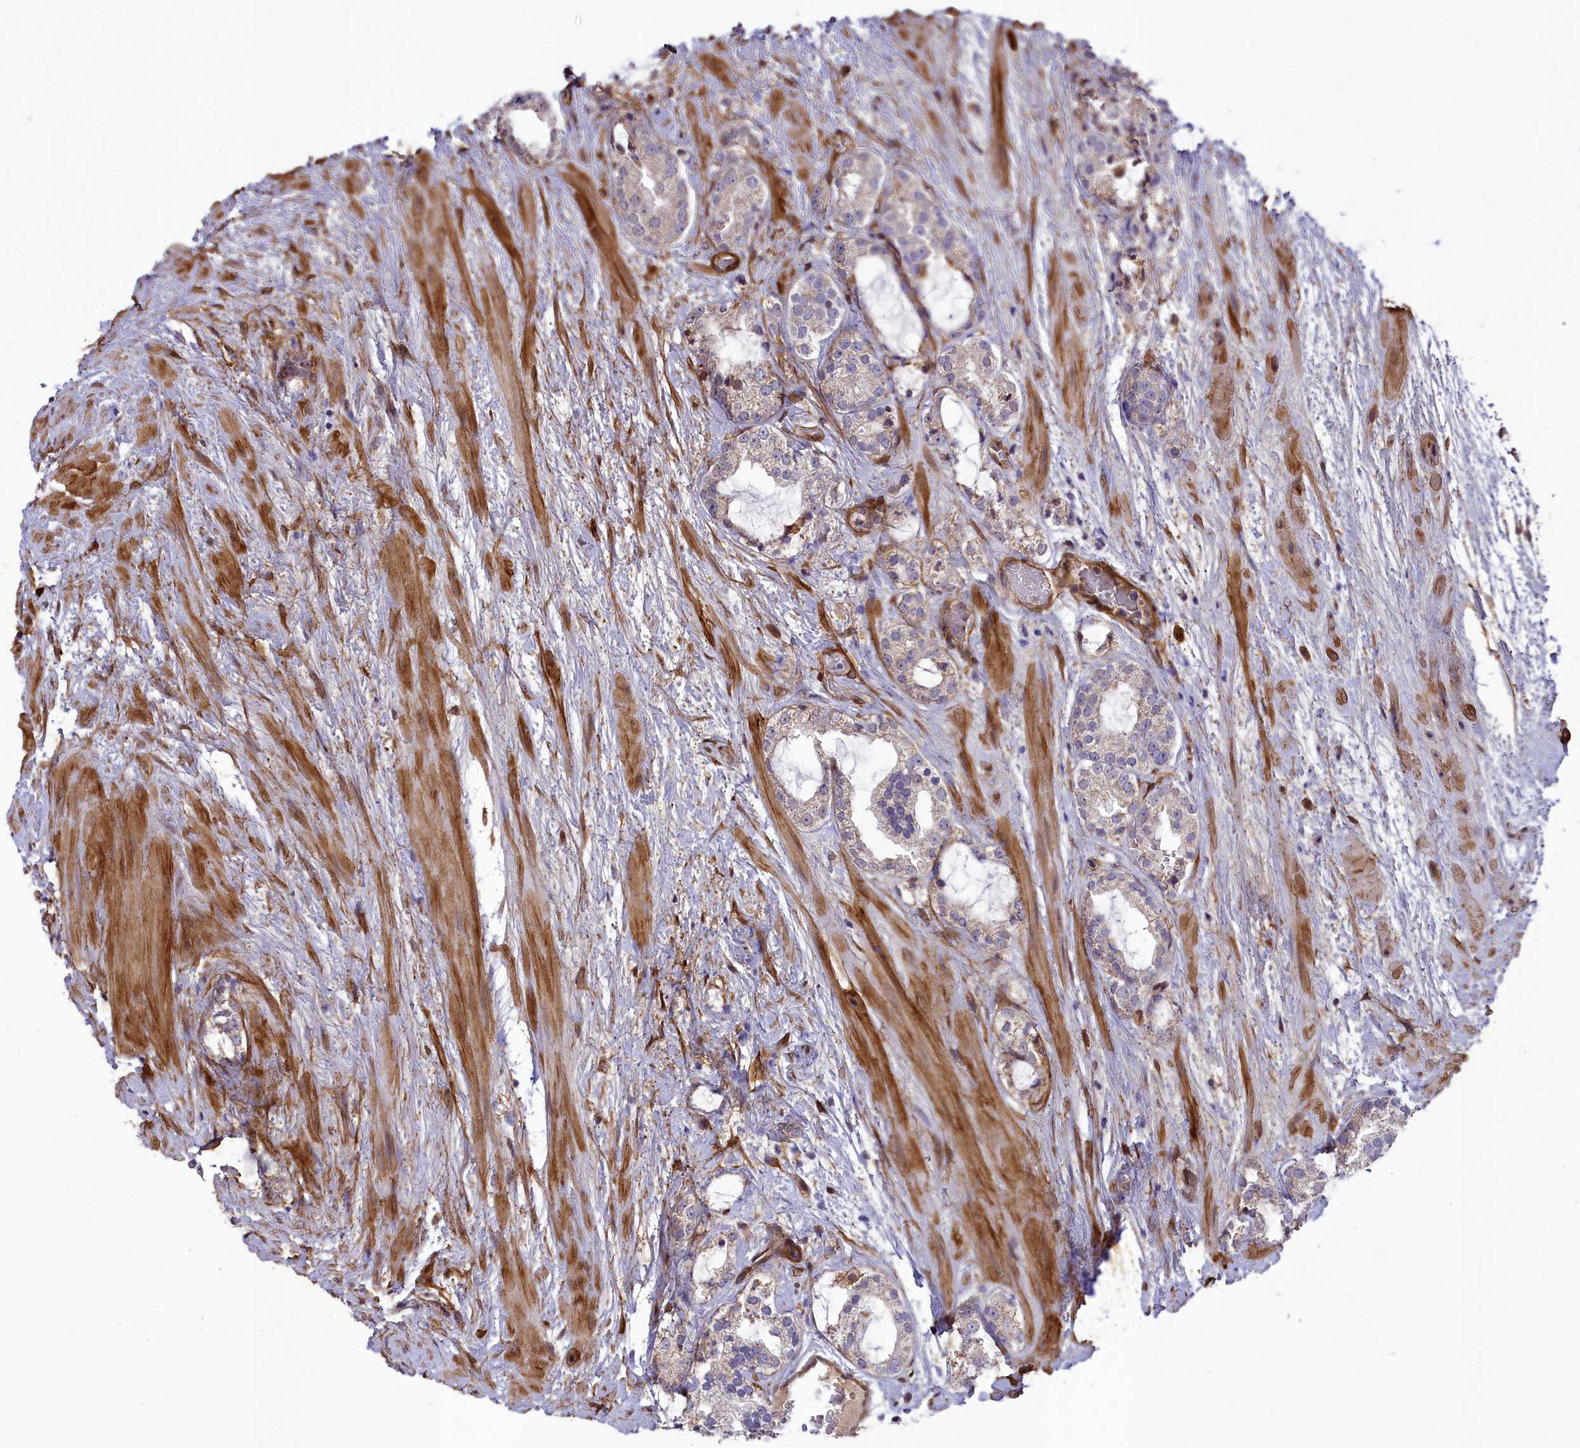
{"staining": {"intensity": "weak", "quantity": "<25%", "location": "cytoplasmic/membranous"}, "tissue": "prostate cancer", "cell_type": "Tumor cells", "image_type": "cancer", "snomed": [{"axis": "morphology", "description": "Adenocarcinoma, High grade"}, {"axis": "topography", "description": "Prostate"}], "caption": "Image shows no significant protein expression in tumor cells of prostate high-grade adenocarcinoma.", "gene": "TNS1", "patient": {"sex": "male", "age": 64}}